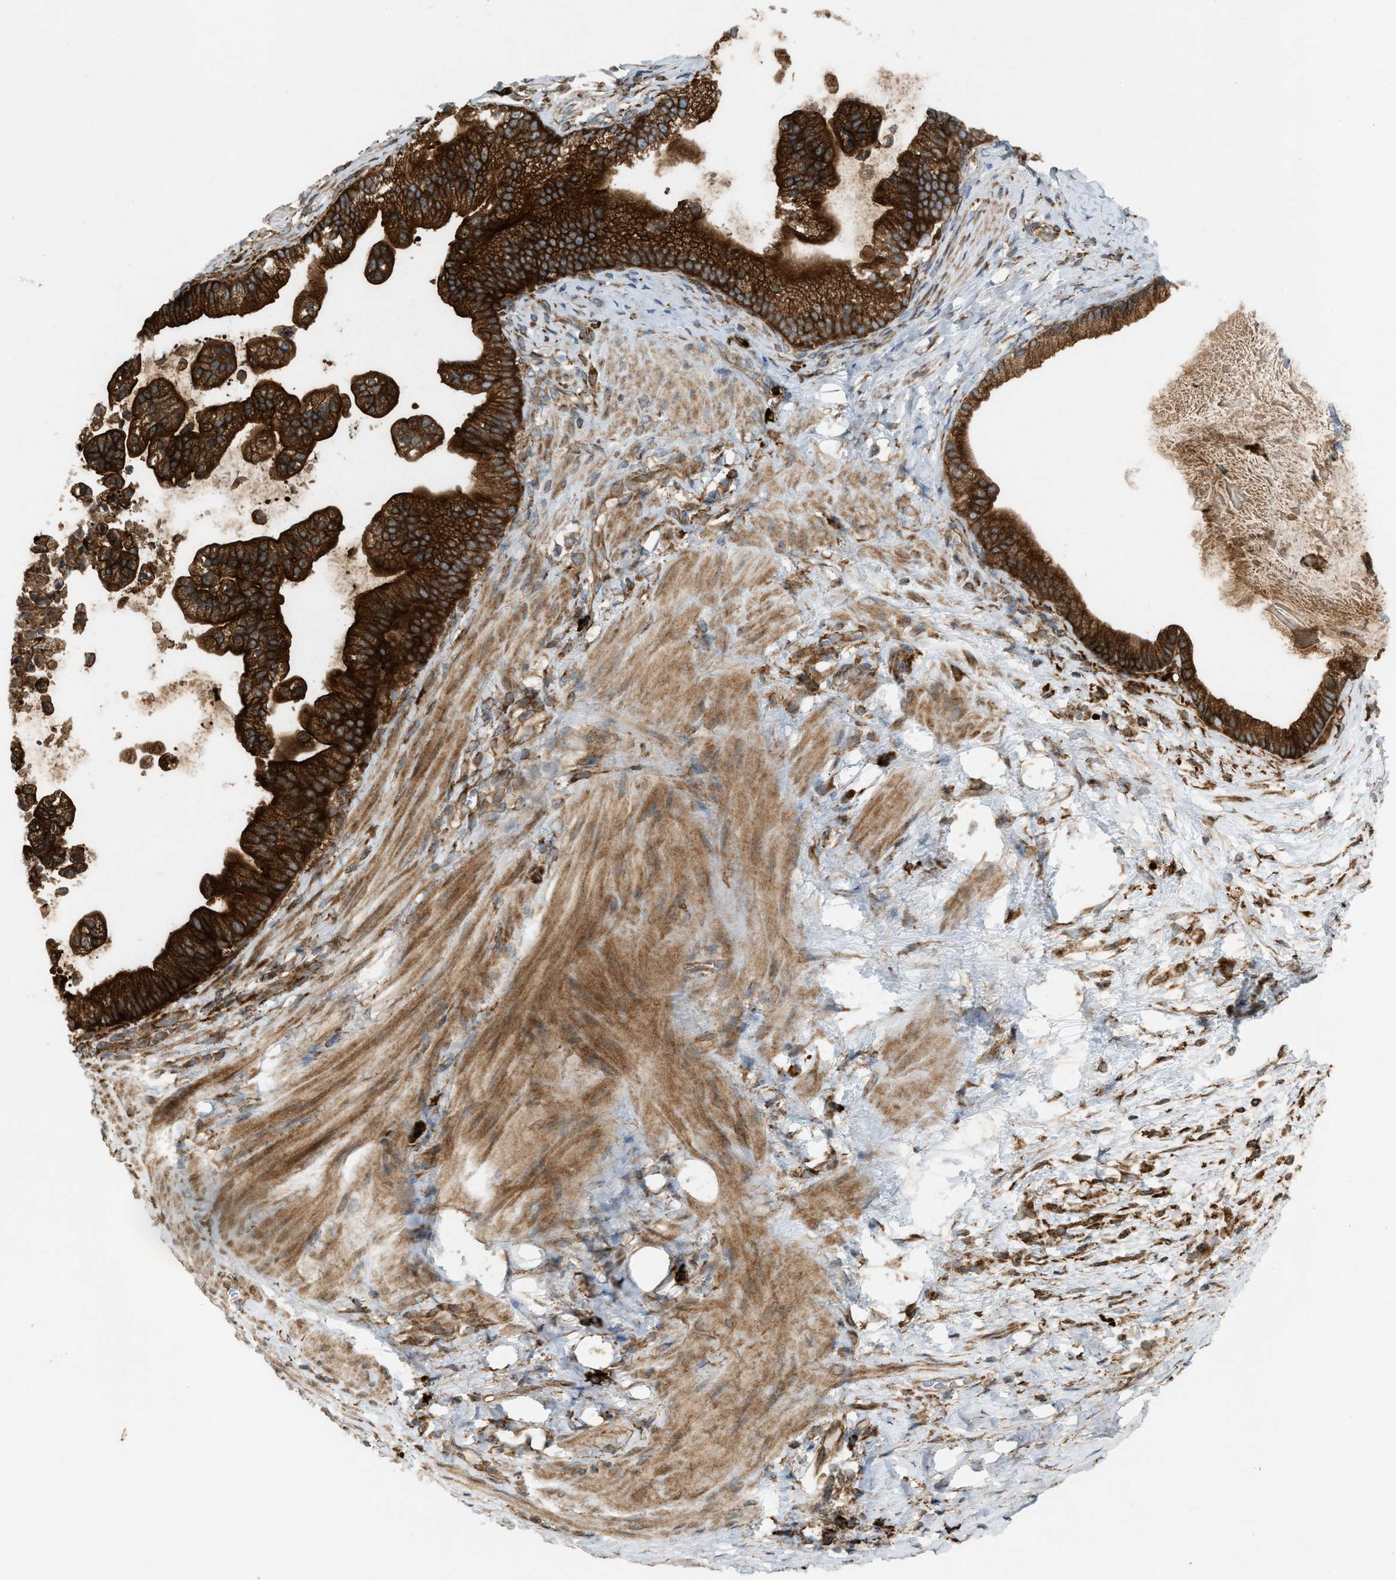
{"staining": {"intensity": "strong", "quantity": ">75%", "location": "cytoplasmic/membranous"}, "tissue": "pancreatic cancer", "cell_type": "Tumor cells", "image_type": "cancer", "snomed": [{"axis": "morphology", "description": "Adenocarcinoma, NOS"}, {"axis": "topography", "description": "Pancreas"}], "caption": "High-magnification brightfield microscopy of pancreatic cancer (adenocarcinoma) stained with DAB (brown) and counterstained with hematoxylin (blue). tumor cells exhibit strong cytoplasmic/membranous staining is identified in approximately>75% of cells. (DAB IHC, brown staining for protein, blue staining for nuclei).", "gene": "BAIAP2L1", "patient": {"sex": "male", "age": 69}}